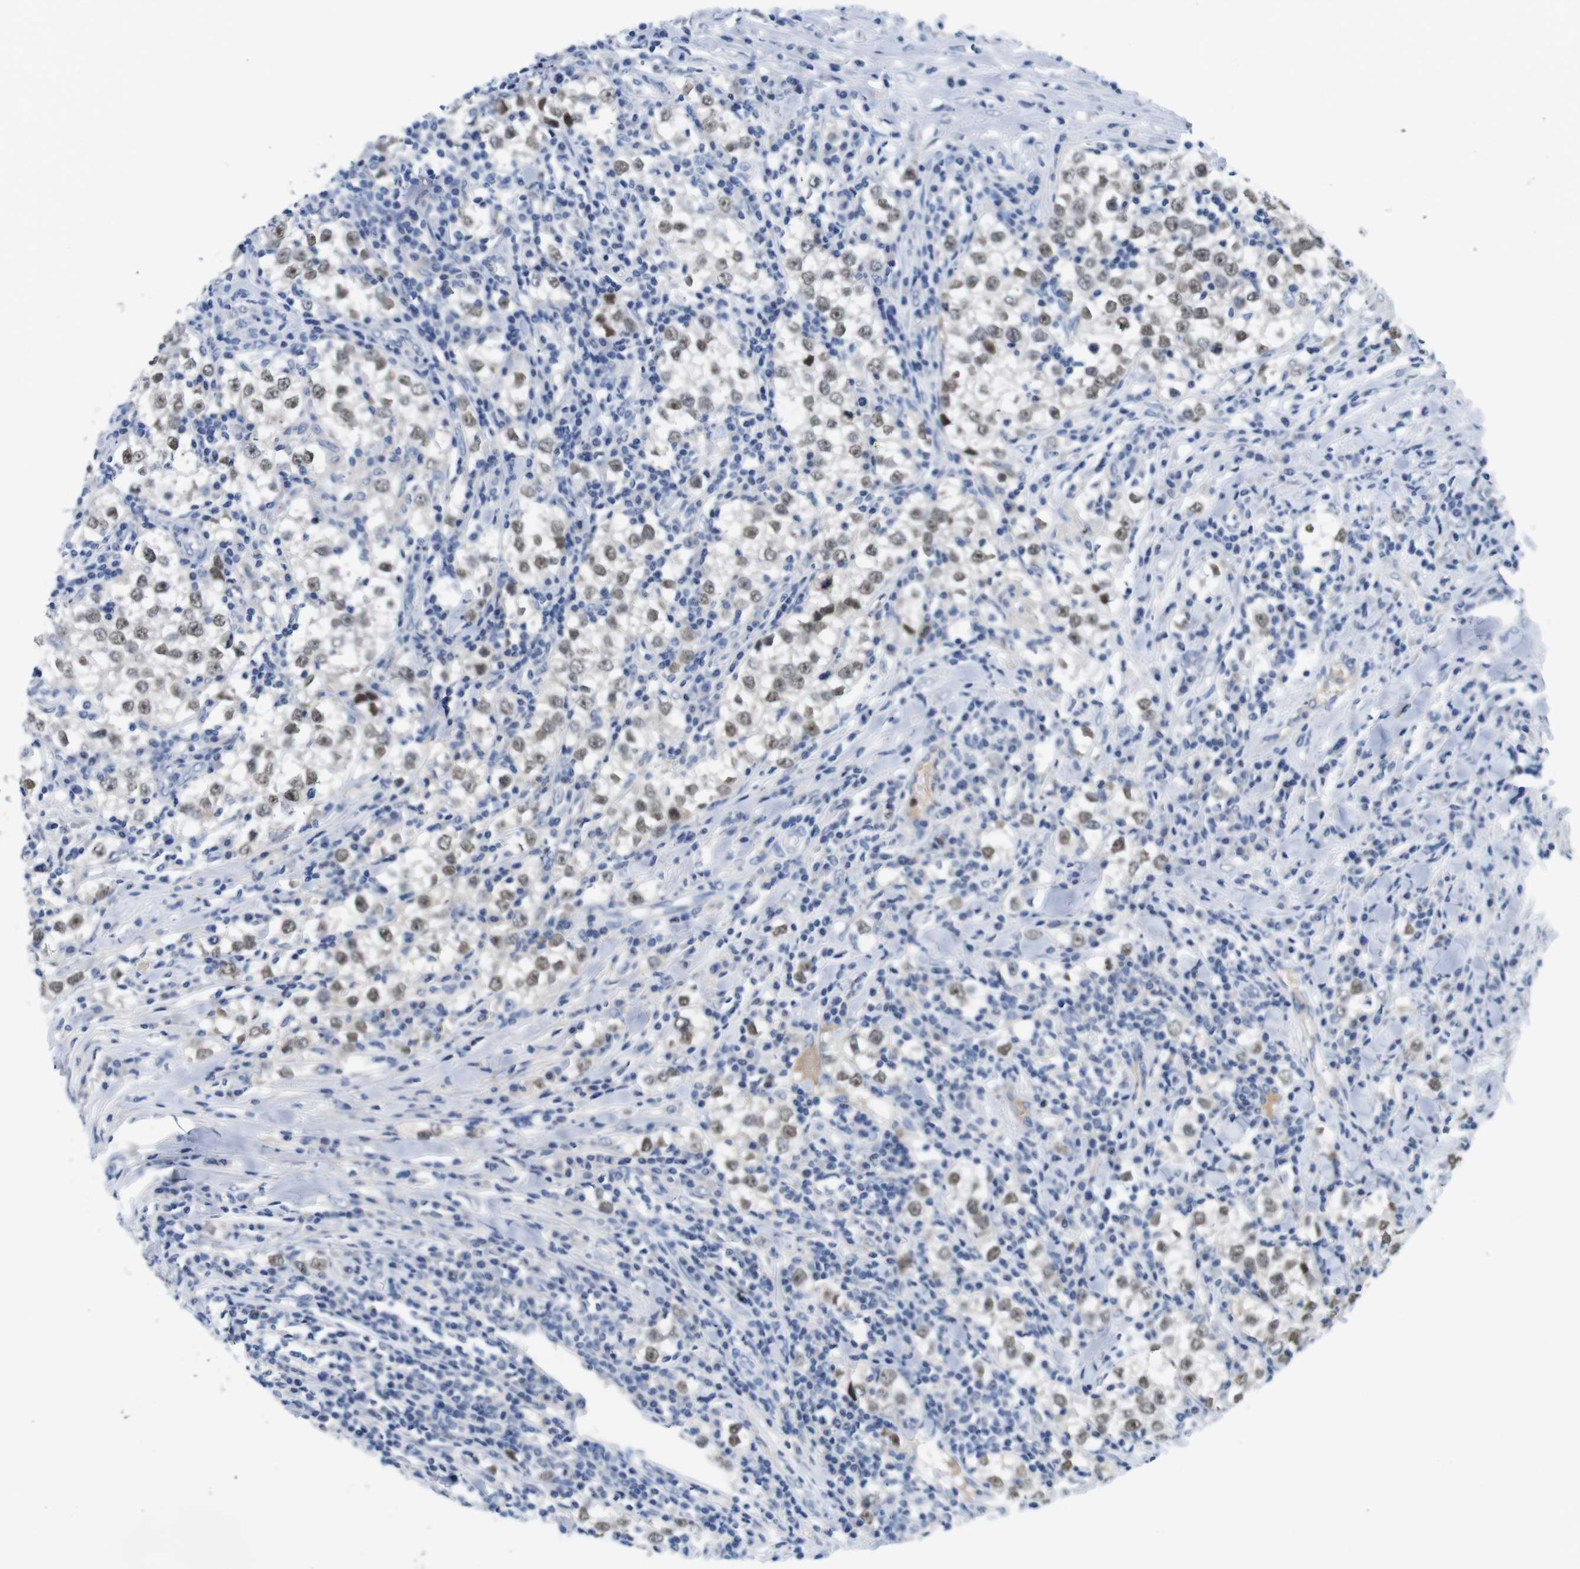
{"staining": {"intensity": "weak", "quantity": ">75%", "location": "nuclear"}, "tissue": "testis cancer", "cell_type": "Tumor cells", "image_type": "cancer", "snomed": [{"axis": "morphology", "description": "Seminoma, NOS"}, {"axis": "morphology", "description": "Carcinoma, Embryonal, NOS"}, {"axis": "topography", "description": "Testis"}], "caption": "About >75% of tumor cells in testis embryonal carcinoma demonstrate weak nuclear protein staining as visualized by brown immunohistochemical staining.", "gene": "C1RL", "patient": {"sex": "male", "age": 36}}